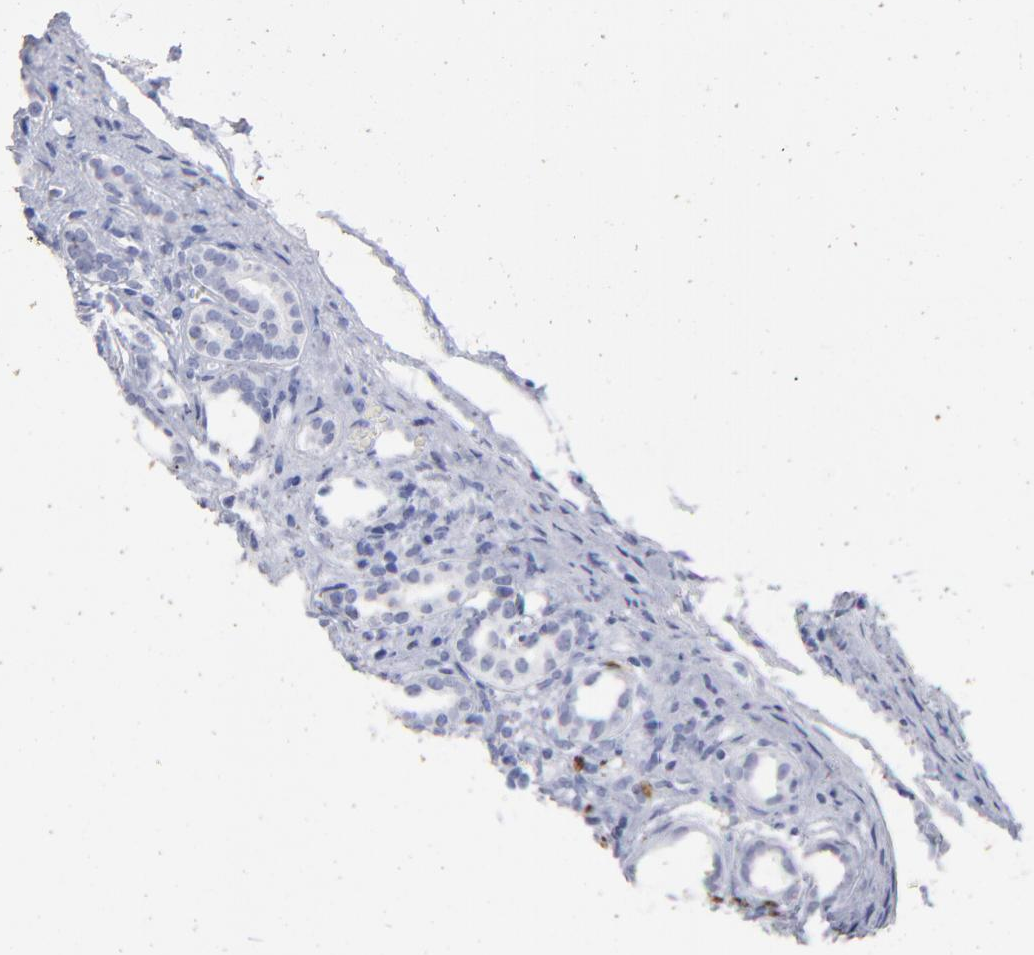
{"staining": {"intensity": "negative", "quantity": "none", "location": "none"}, "tissue": "kidney", "cell_type": "Cells in glomeruli", "image_type": "normal", "snomed": [{"axis": "morphology", "description": "Normal tissue, NOS"}, {"axis": "topography", "description": "Kidney"}], "caption": "Human kidney stained for a protein using immunohistochemistry demonstrates no positivity in cells in glomeruli.", "gene": "ARG1", "patient": {"sex": "male", "age": 7}}